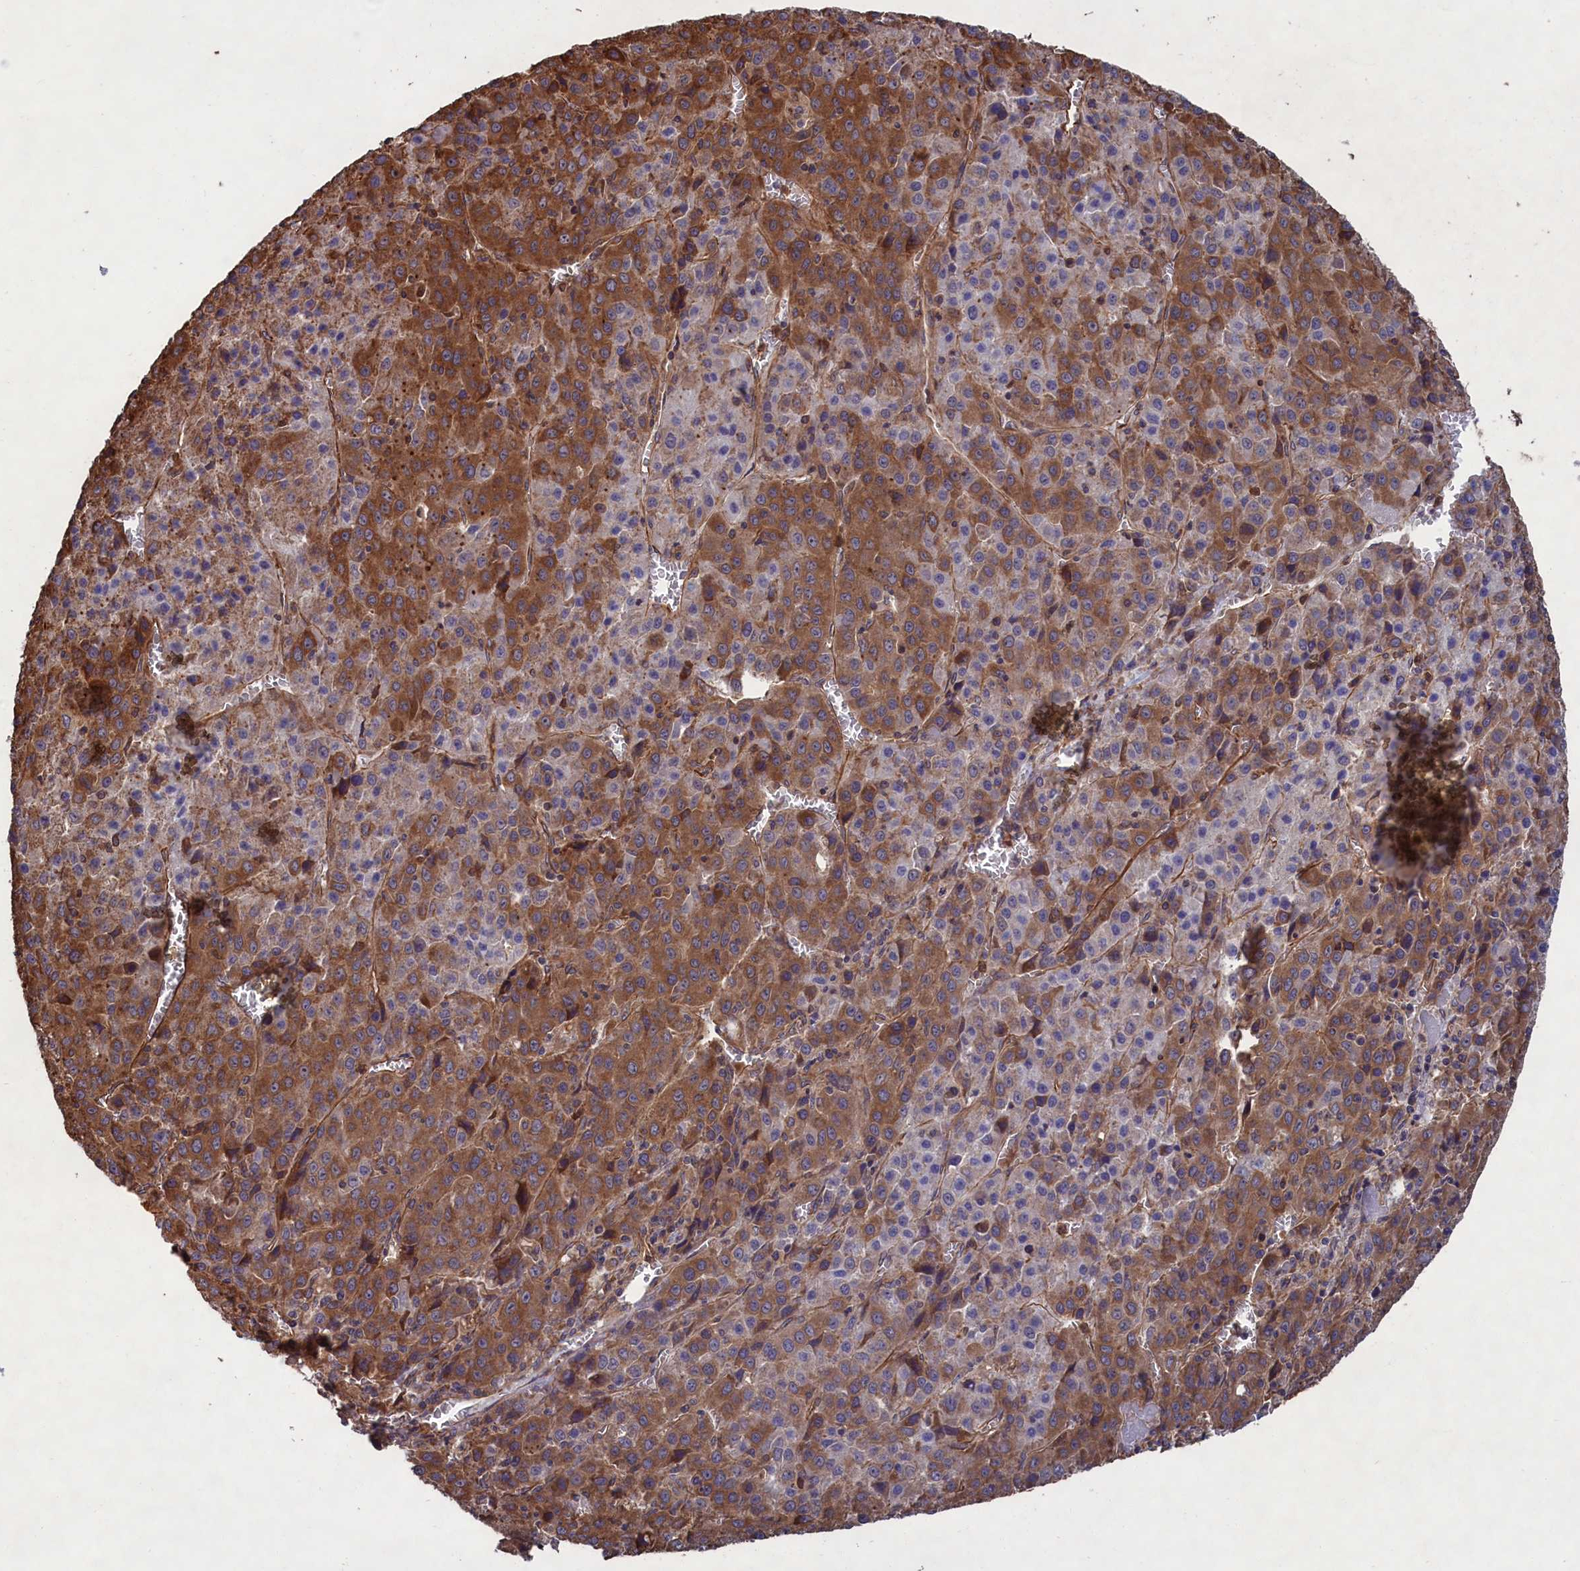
{"staining": {"intensity": "strong", "quantity": "25%-75%", "location": "cytoplasmic/membranous"}, "tissue": "liver cancer", "cell_type": "Tumor cells", "image_type": "cancer", "snomed": [{"axis": "morphology", "description": "Carcinoma, Hepatocellular, NOS"}, {"axis": "topography", "description": "Liver"}], "caption": "Immunohistochemistry of human liver cancer demonstrates high levels of strong cytoplasmic/membranous staining in about 25%-75% of tumor cells.", "gene": "CCDC124", "patient": {"sex": "female", "age": 53}}